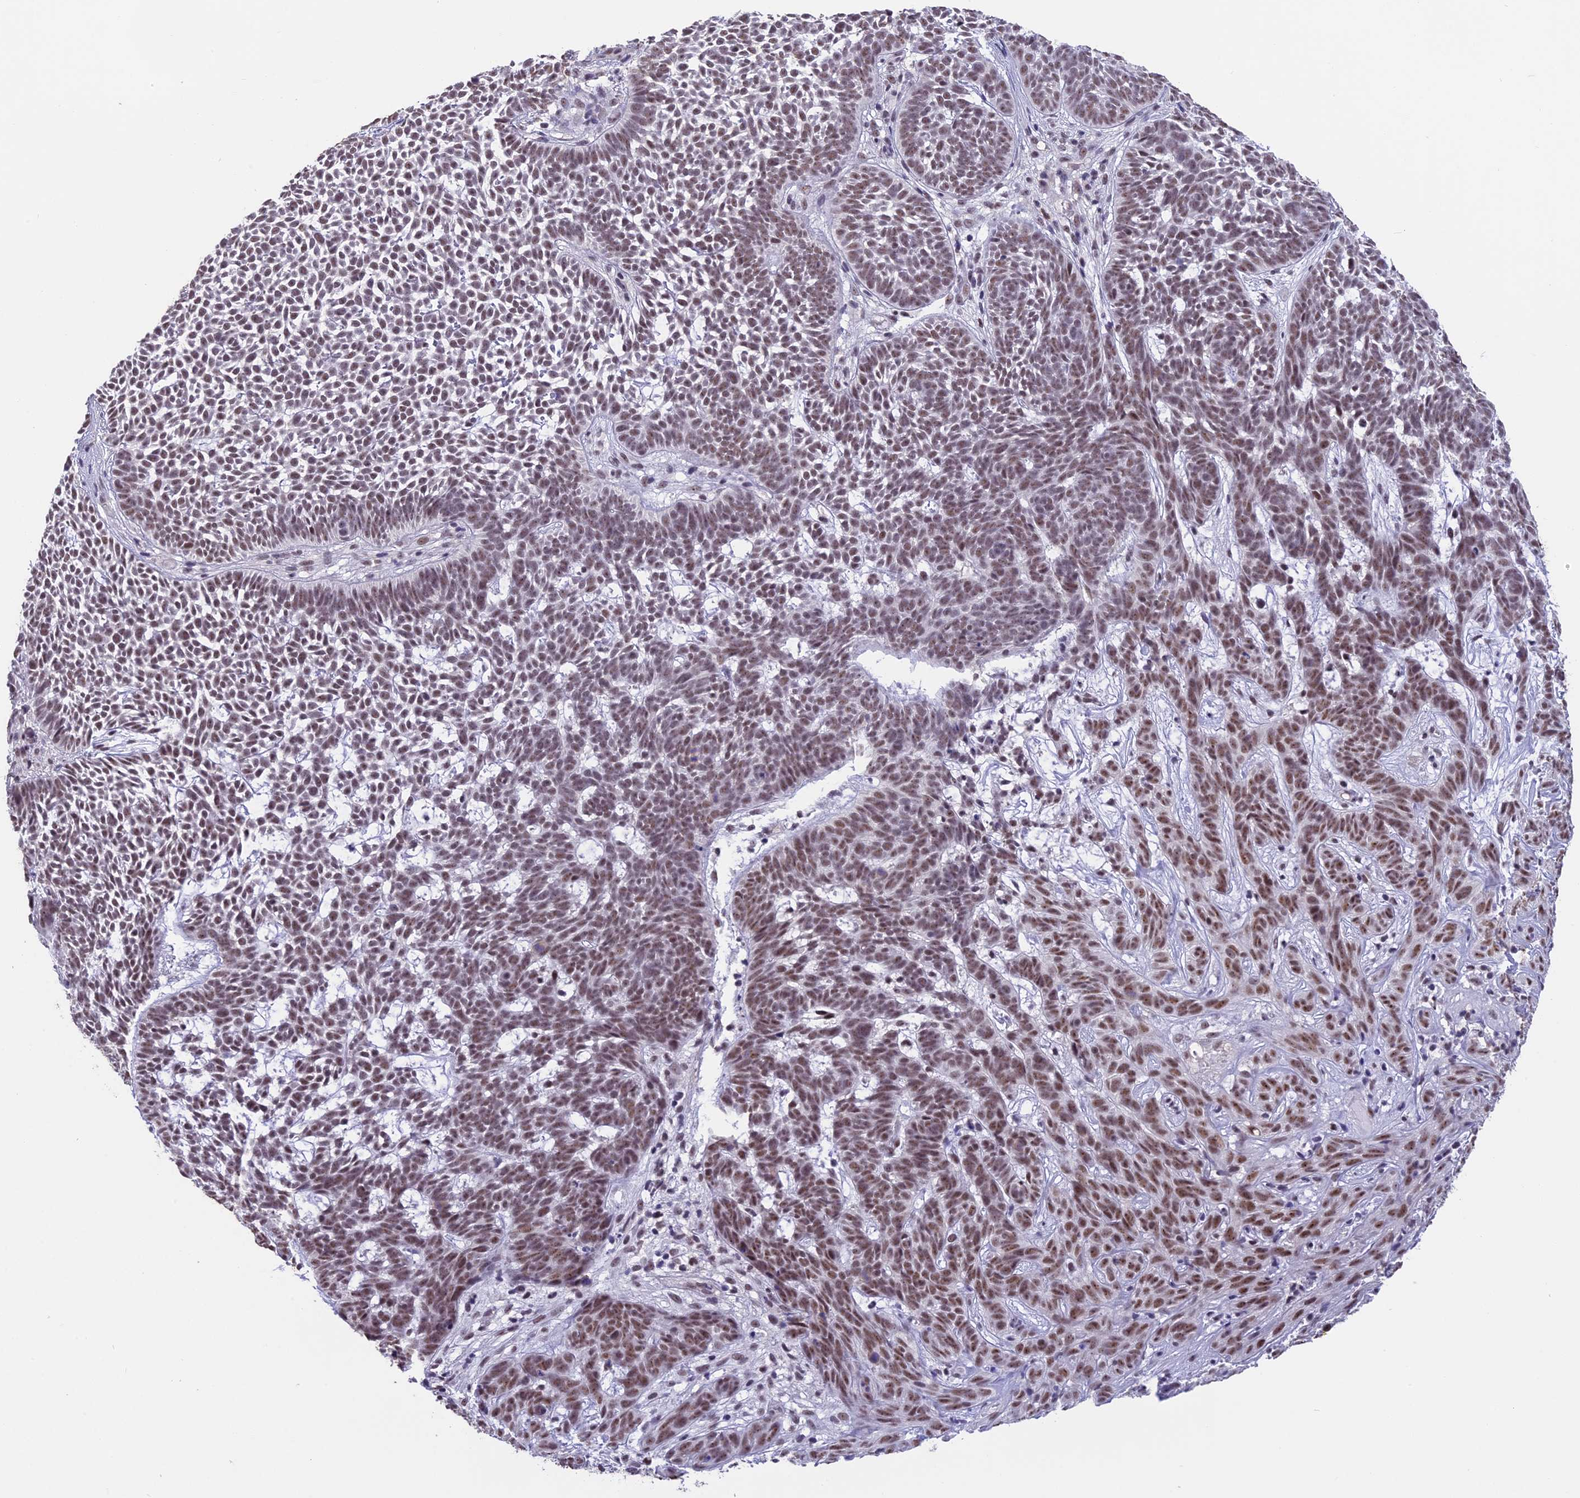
{"staining": {"intensity": "moderate", "quantity": ">75%", "location": "nuclear"}, "tissue": "skin cancer", "cell_type": "Tumor cells", "image_type": "cancer", "snomed": [{"axis": "morphology", "description": "Basal cell carcinoma"}, {"axis": "topography", "description": "Skin"}], "caption": "Protein expression by immunohistochemistry (IHC) exhibits moderate nuclear staining in about >75% of tumor cells in skin cancer.", "gene": "SETD2", "patient": {"sex": "female", "age": 78}}